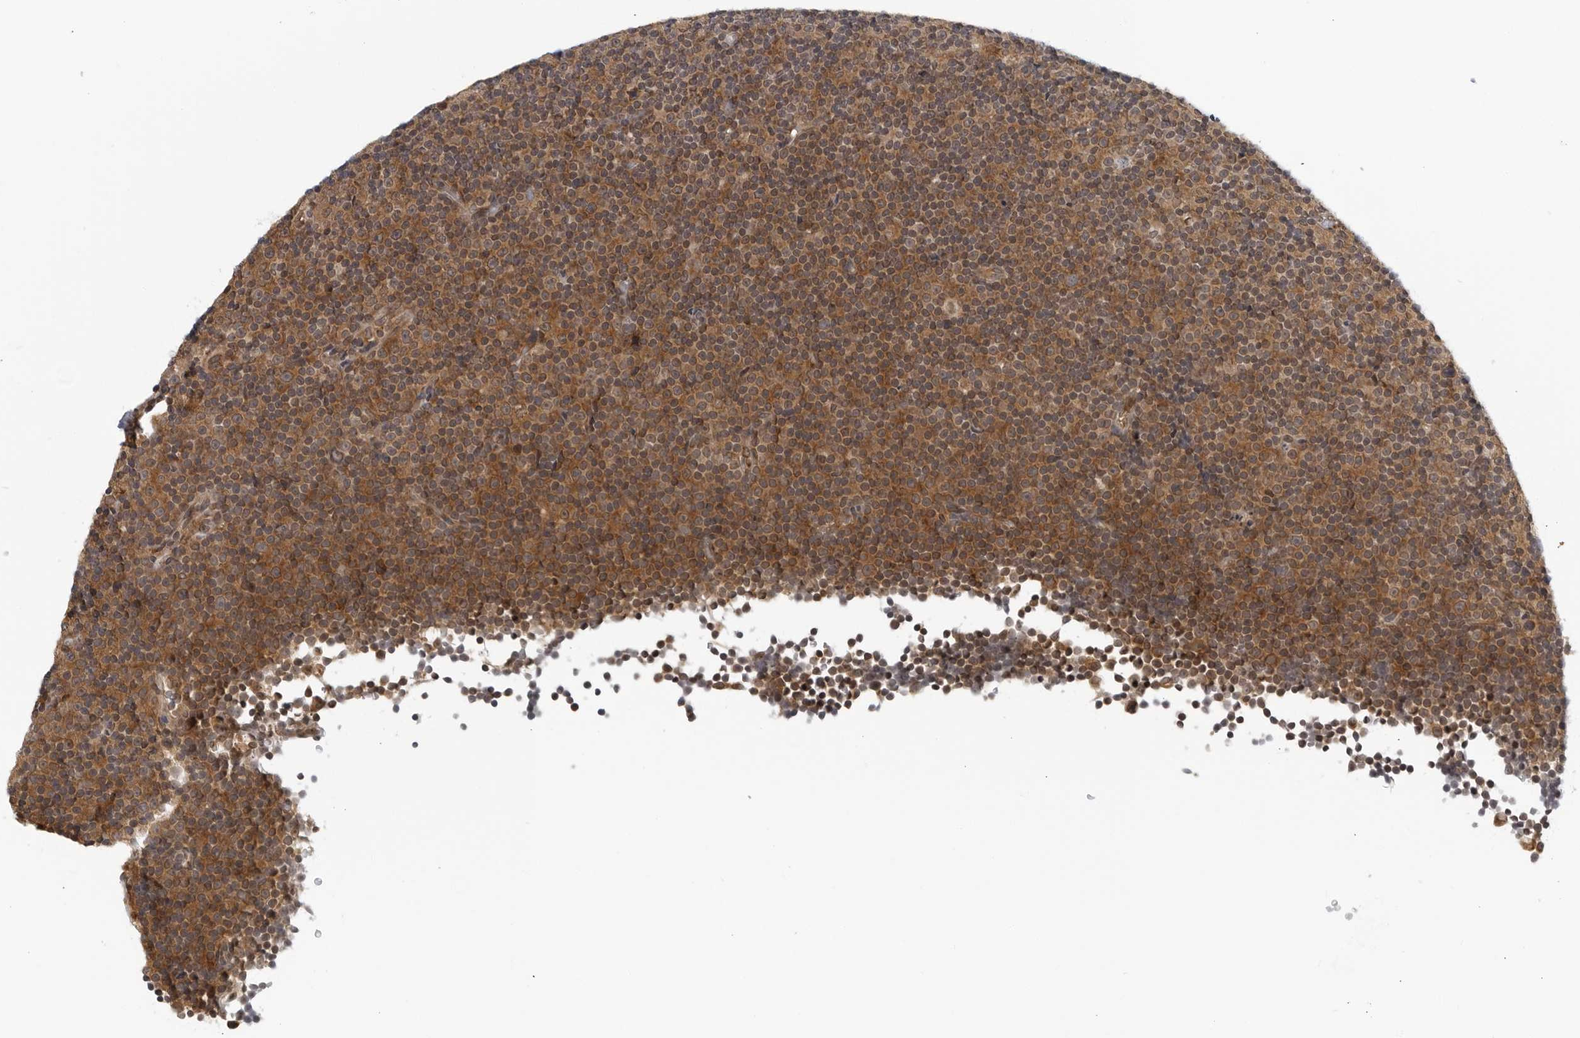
{"staining": {"intensity": "moderate", "quantity": ">75%", "location": "cytoplasmic/membranous"}, "tissue": "lymphoma", "cell_type": "Tumor cells", "image_type": "cancer", "snomed": [{"axis": "morphology", "description": "Malignant lymphoma, non-Hodgkin's type, Low grade"}, {"axis": "topography", "description": "Lymph node"}], "caption": "IHC (DAB) staining of malignant lymphoma, non-Hodgkin's type (low-grade) displays moderate cytoplasmic/membranous protein expression in approximately >75% of tumor cells.", "gene": "RC3H1", "patient": {"sex": "female", "age": 67}}